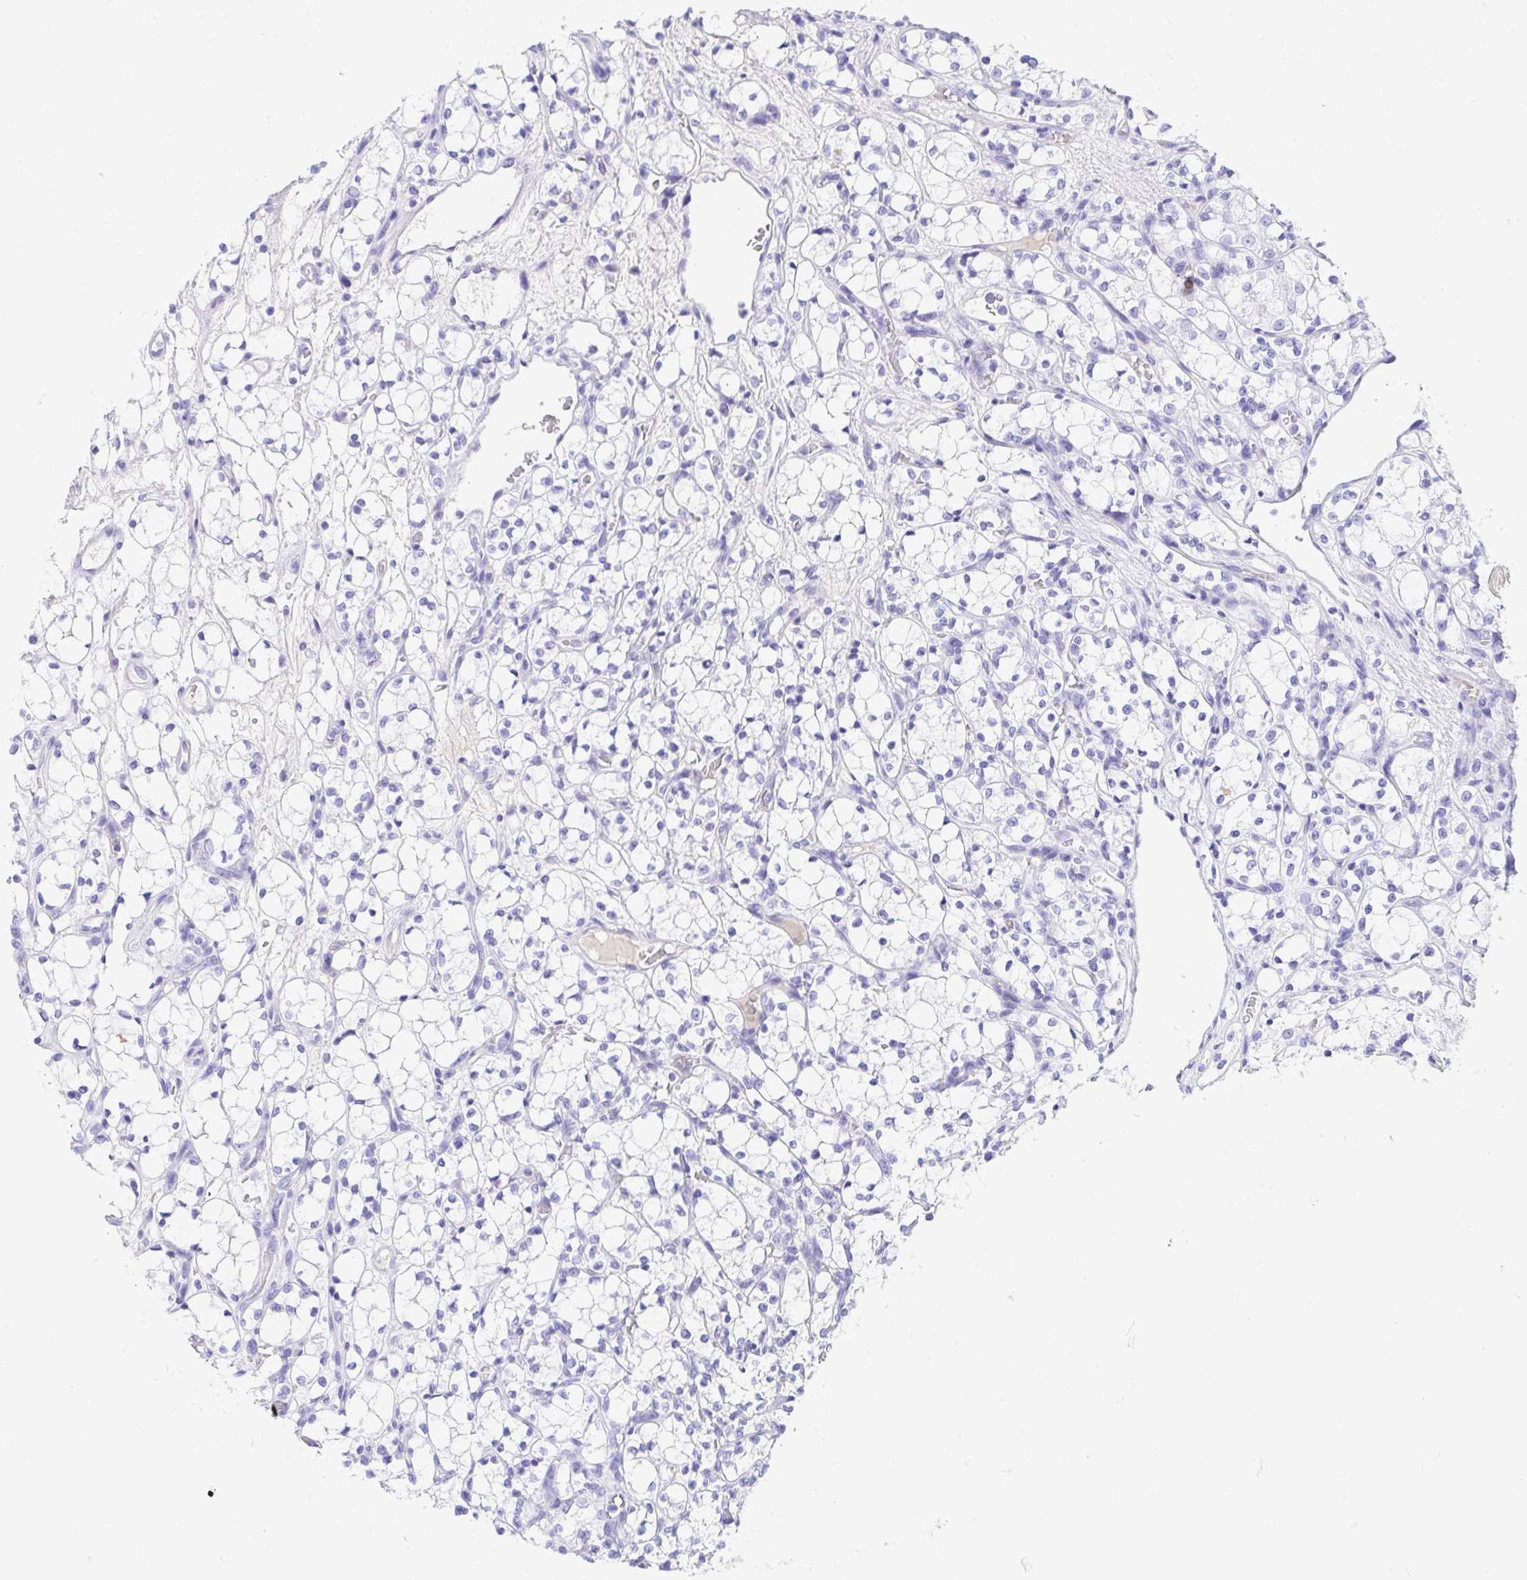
{"staining": {"intensity": "negative", "quantity": "none", "location": "none"}, "tissue": "renal cancer", "cell_type": "Tumor cells", "image_type": "cancer", "snomed": [{"axis": "morphology", "description": "Adenocarcinoma, NOS"}, {"axis": "topography", "description": "Kidney"}], "caption": "Human renal cancer (adenocarcinoma) stained for a protein using immunohistochemistry (IHC) demonstrates no staining in tumor cells.", "gene": "GKN1", "patient": {"sex": "female", "age": 69}}